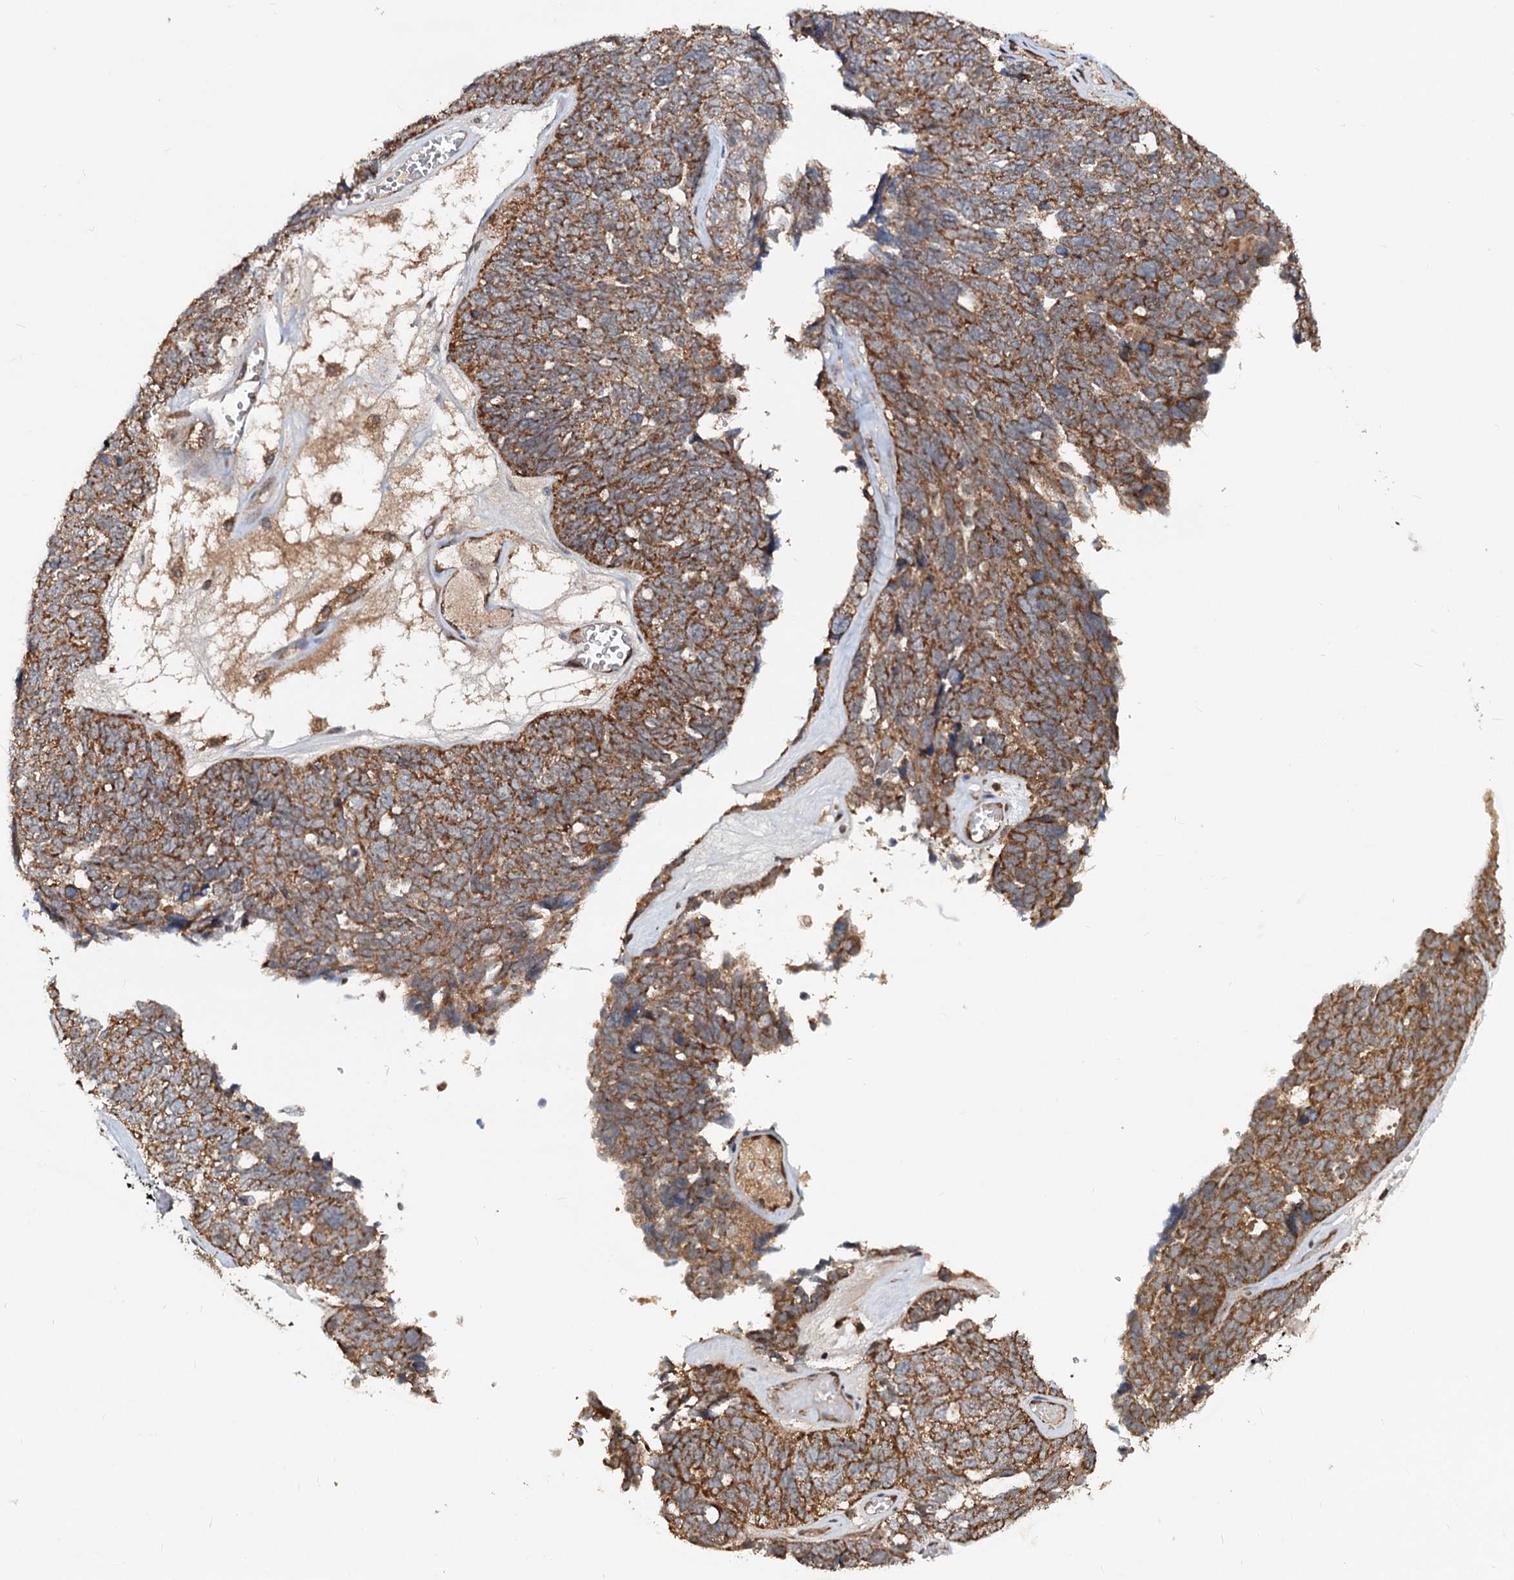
{"staining": {"intensity": "moderate", "quantity": ">75%", "location": "cytoplasmic/membranous"}, "tissue": "ovarian cancer", "cell_type": "Tumor cells", "image_type": "cancer", "snomed": [{"axis": "morphology", "description": "Cystadenocarcinoma, serous, NOS"}, {"axis": "topography", "description": "Ovary"}], "caption": "Immunohistochemistry (IHC) image of neoplastic tissue: serous cystadenocarcinoma (ovarian) stained using immunohistochemistry (IHC) shows medium levels of moderate protein expression localized specifically in the cytoplasmic/membranous of tumor cells, appearing as a cytoplasmic/membranous brown color.", "gene": "CEP76", "patient": {"sex": "female", "age": 79}}